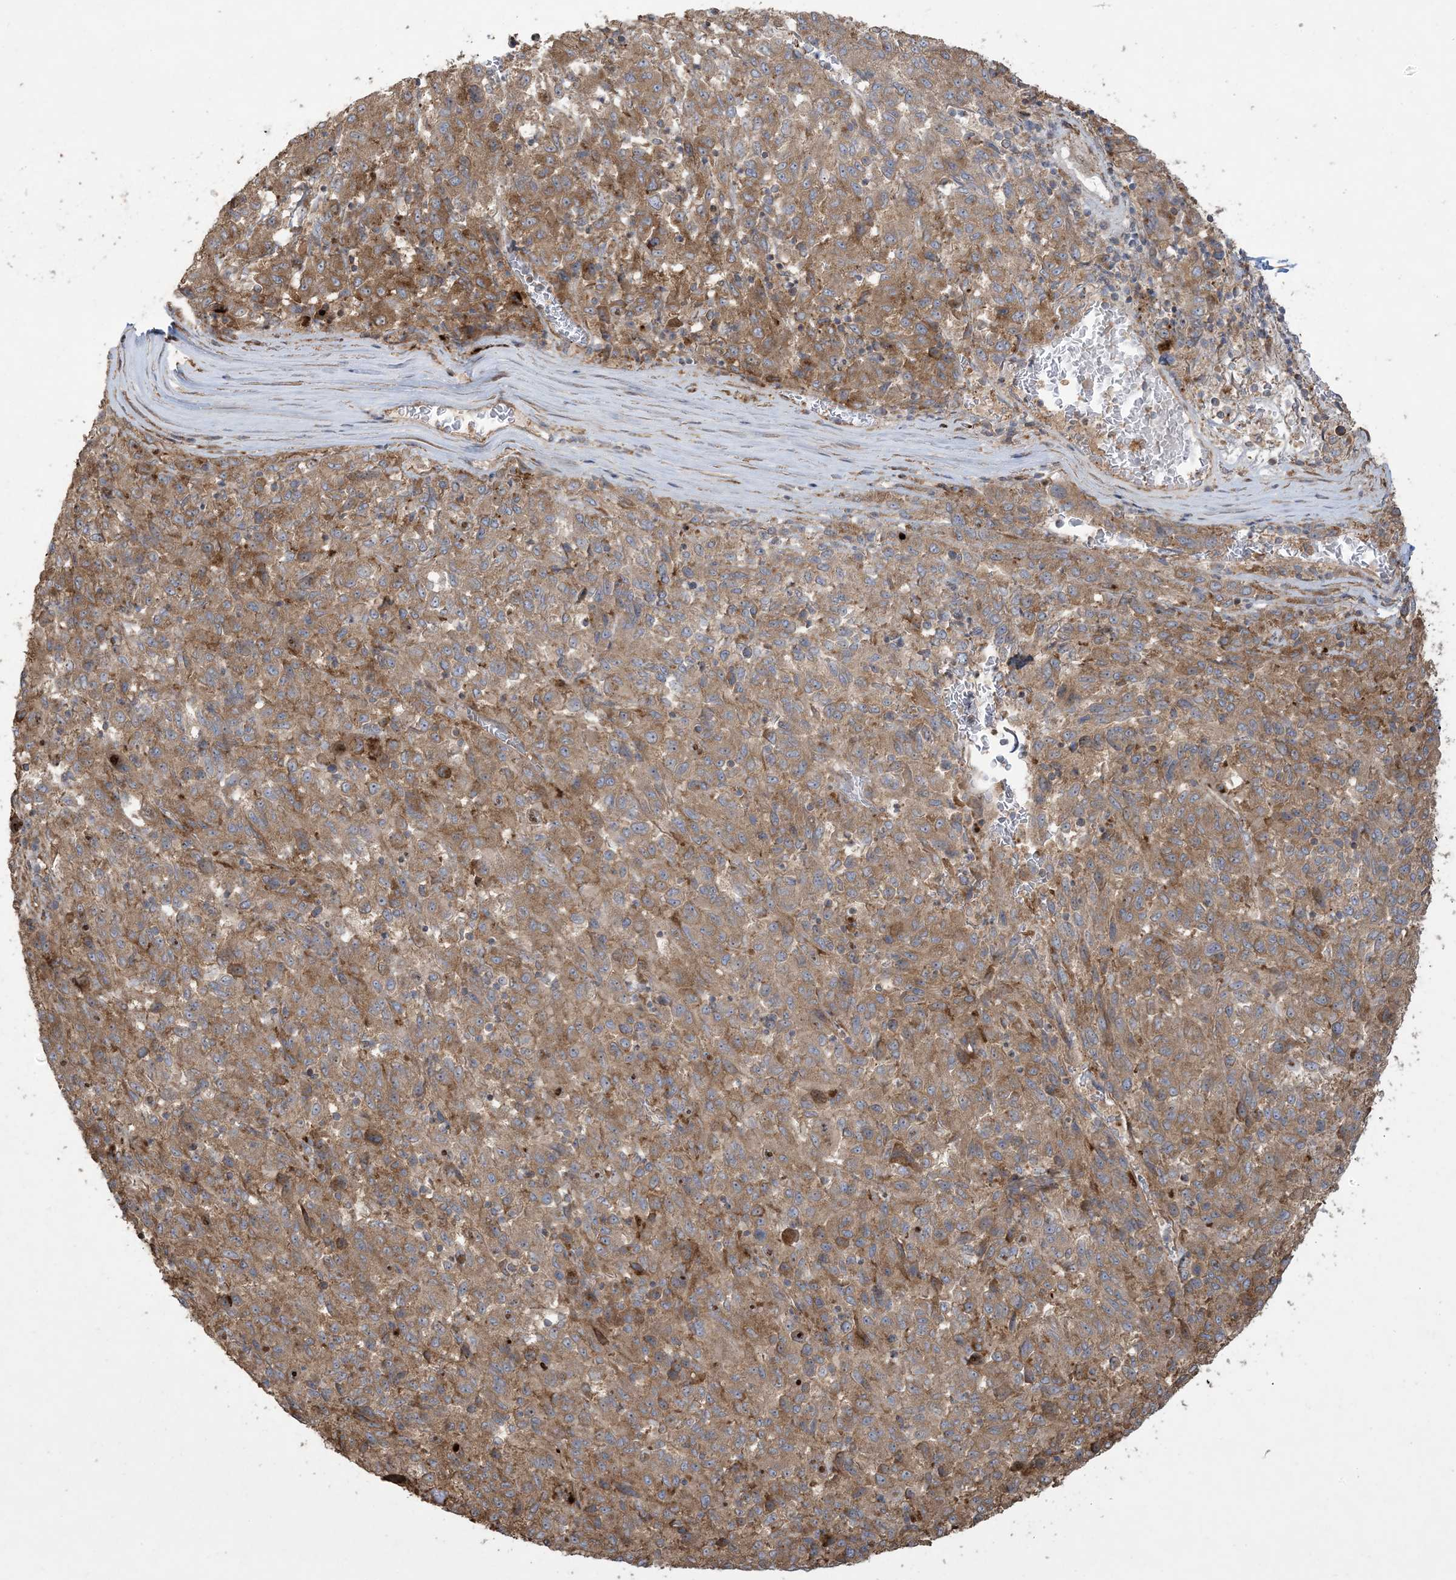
{"staining": {"intensity": "moderate", "quantity": ">75%", "location": "cytoplasmic/membranous"}, "tissue": "melanoma", "cell_type": "Tumor cells", "image_type": "cancer", "snomed": [{"axis": "morphology", "description": "Malignant melanoma, Metastatic site"}, {"axis": "topography", "description": "Lung"}], "caption": "Malignant melanoma (metastatic site) stained for a protein reveals moderate cytoplasmic/membranous positivity in tumor cells.", "gene": "KLHL18", "patient": {"sex": "male", "age": 64}}